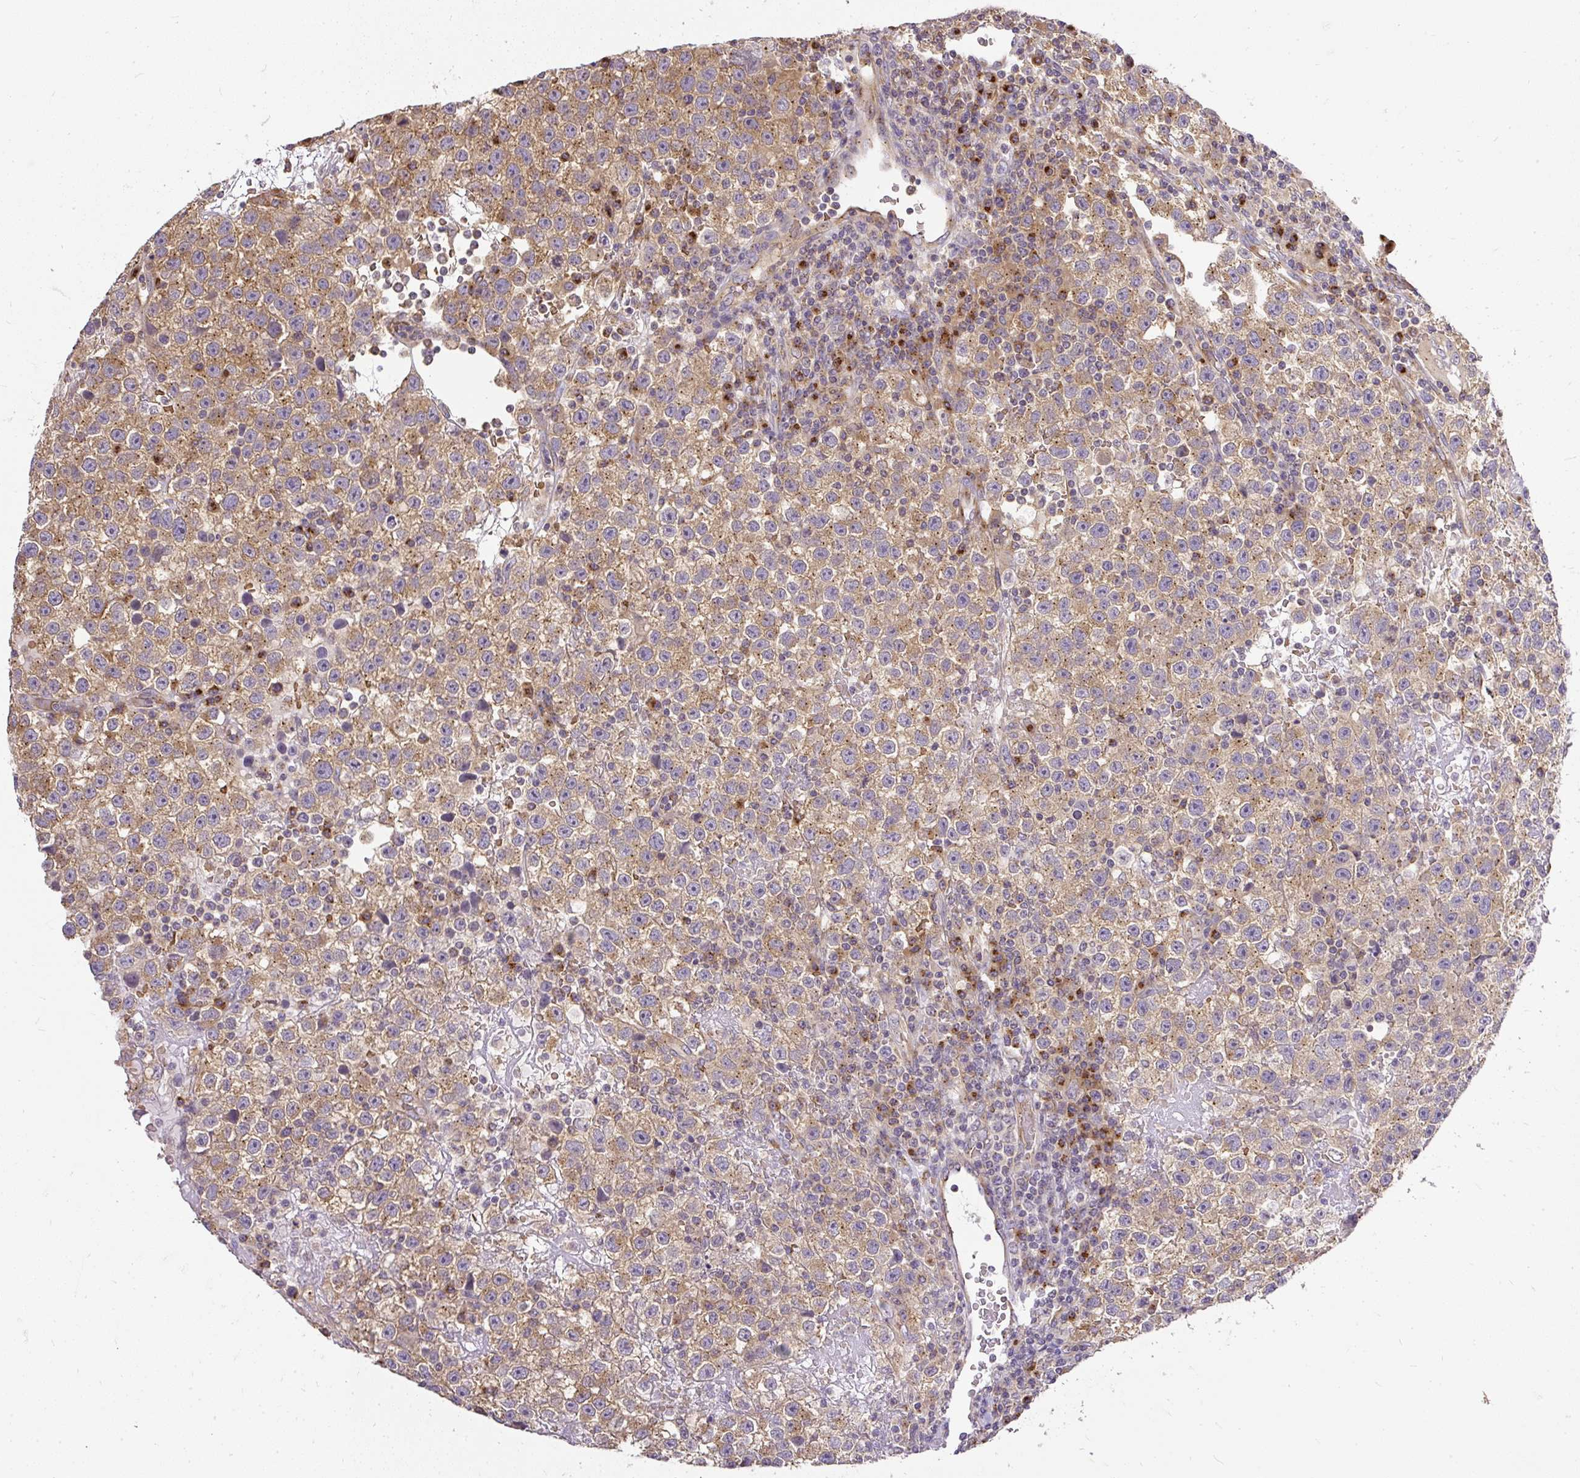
{"staining": {"intensity": "moderate", "quantity": ">75%", "location": "cytoplasmic/membranous"}, "tissue": "testis cancer", "cell_type": "Tumor cells", "image_type": "cancer", "snomed": [{"axis": "morphology", "description": "Seminoma, NOS"}, {"axis": "topography", "description": "Testis"}], "caption": "Immunohistochemical staining of testis cancer demonstrates medium levels of moderate cytoplasmic/membranous positivity in approximately >75% of tumor cells. (DAB IHC, brown staining for protein, blue staining for nuclei).", "gene": "SMC4", "patient": {"sex": "male", "age": 22}}